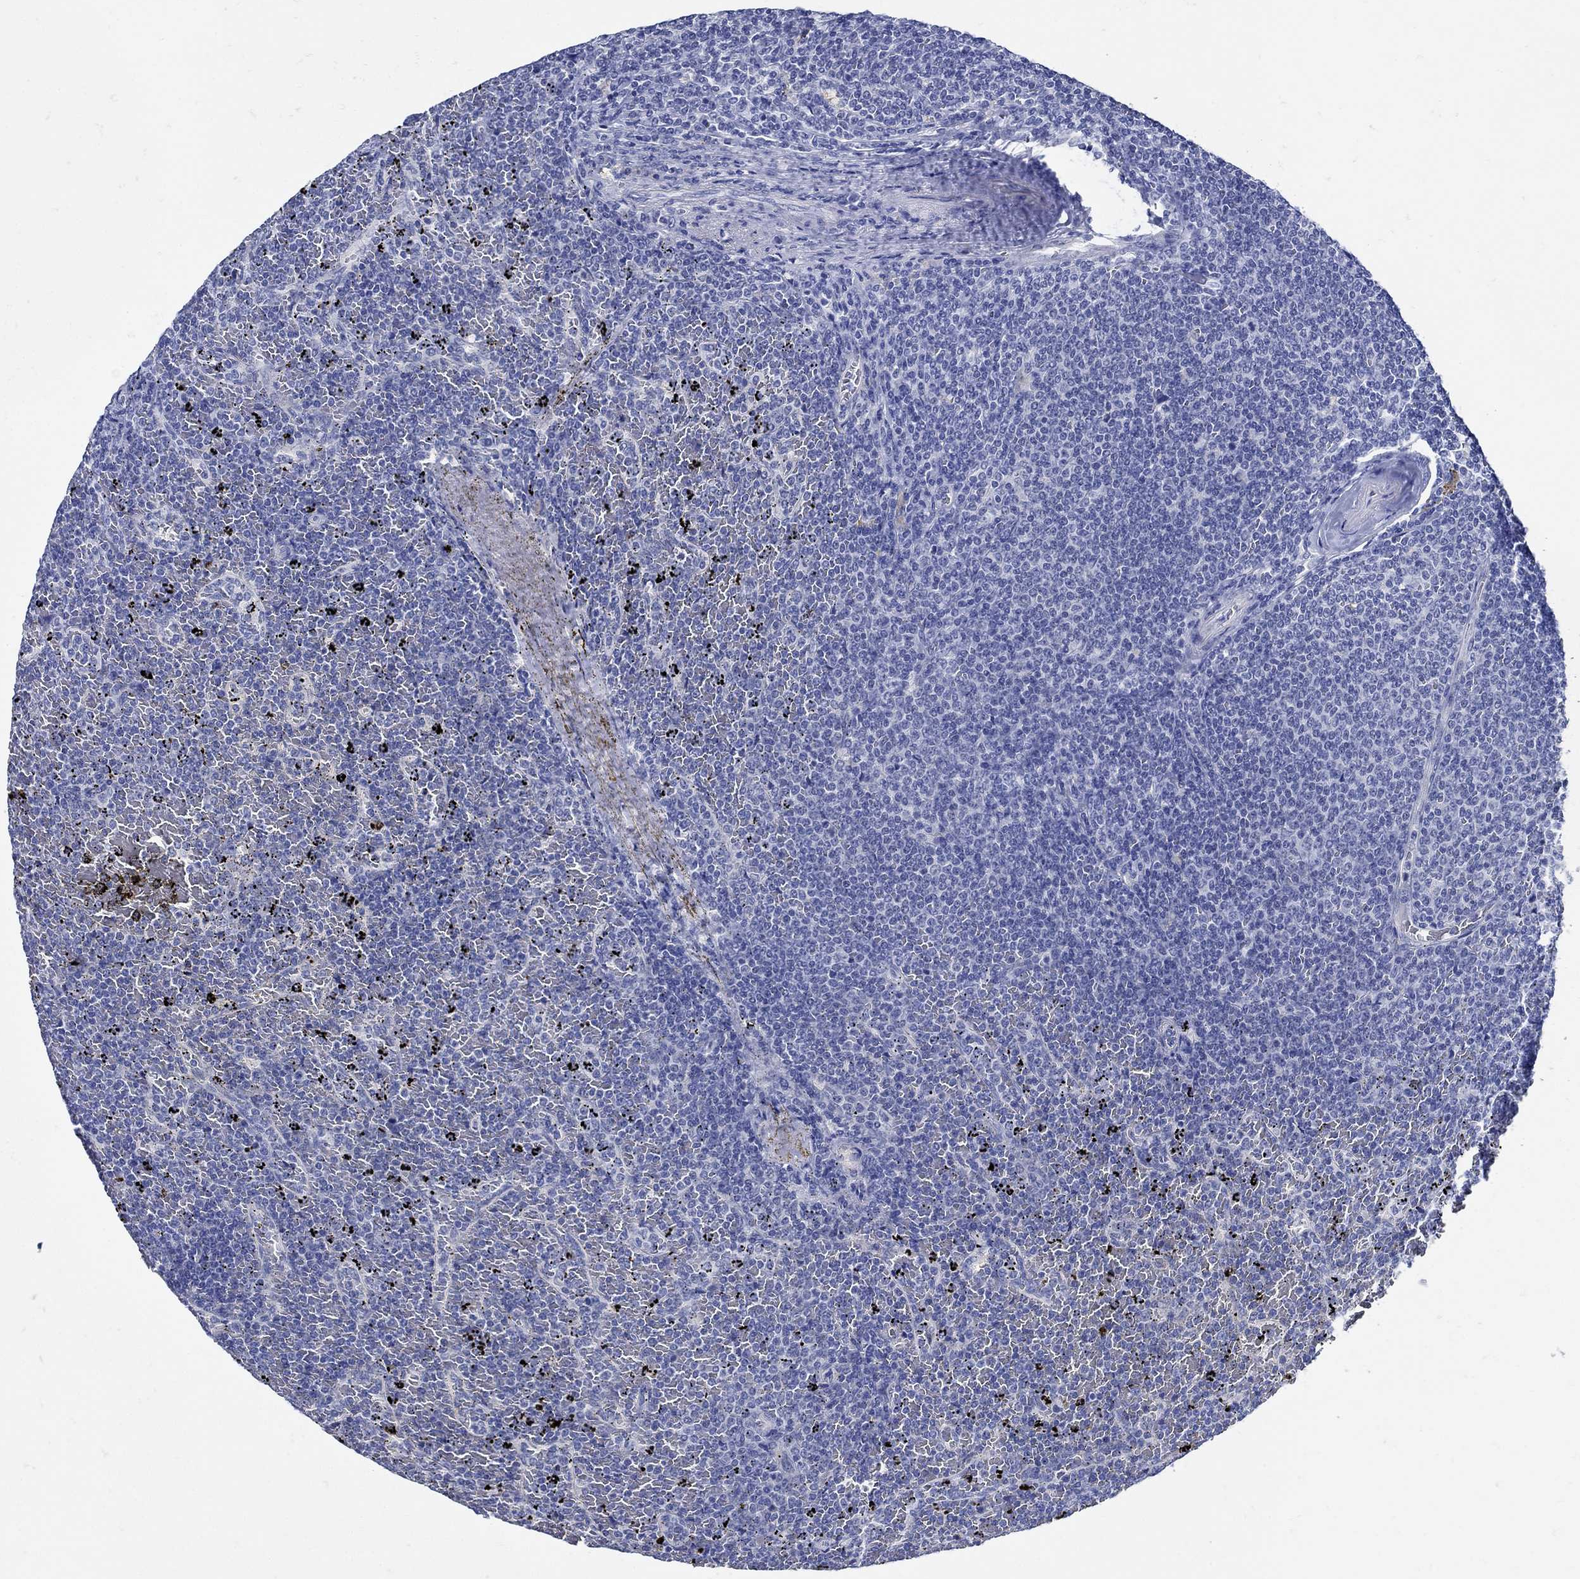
{"staining": {"intensity": "negative", "quantity": "none", "location": "none"}, "tissue": "lymphoma", "cell_type": "Tumor cells", "image_type": "cancer", "snomed": [{"axis": "morphology", "description": "Malignant lymphoma, non-Hodgkin's type, Low grade"}, {"axis": "topography", "description": "Spleen"}], "caption": "Immunohistochemistry histopathology image of human low-grade malignant lymphoma, non-Hodgkin's type stained for a protein (brown), which exhibits no staining in tumor cells.", "gene": "NOS1", "patient": {"sex": "female", "age": 77}}